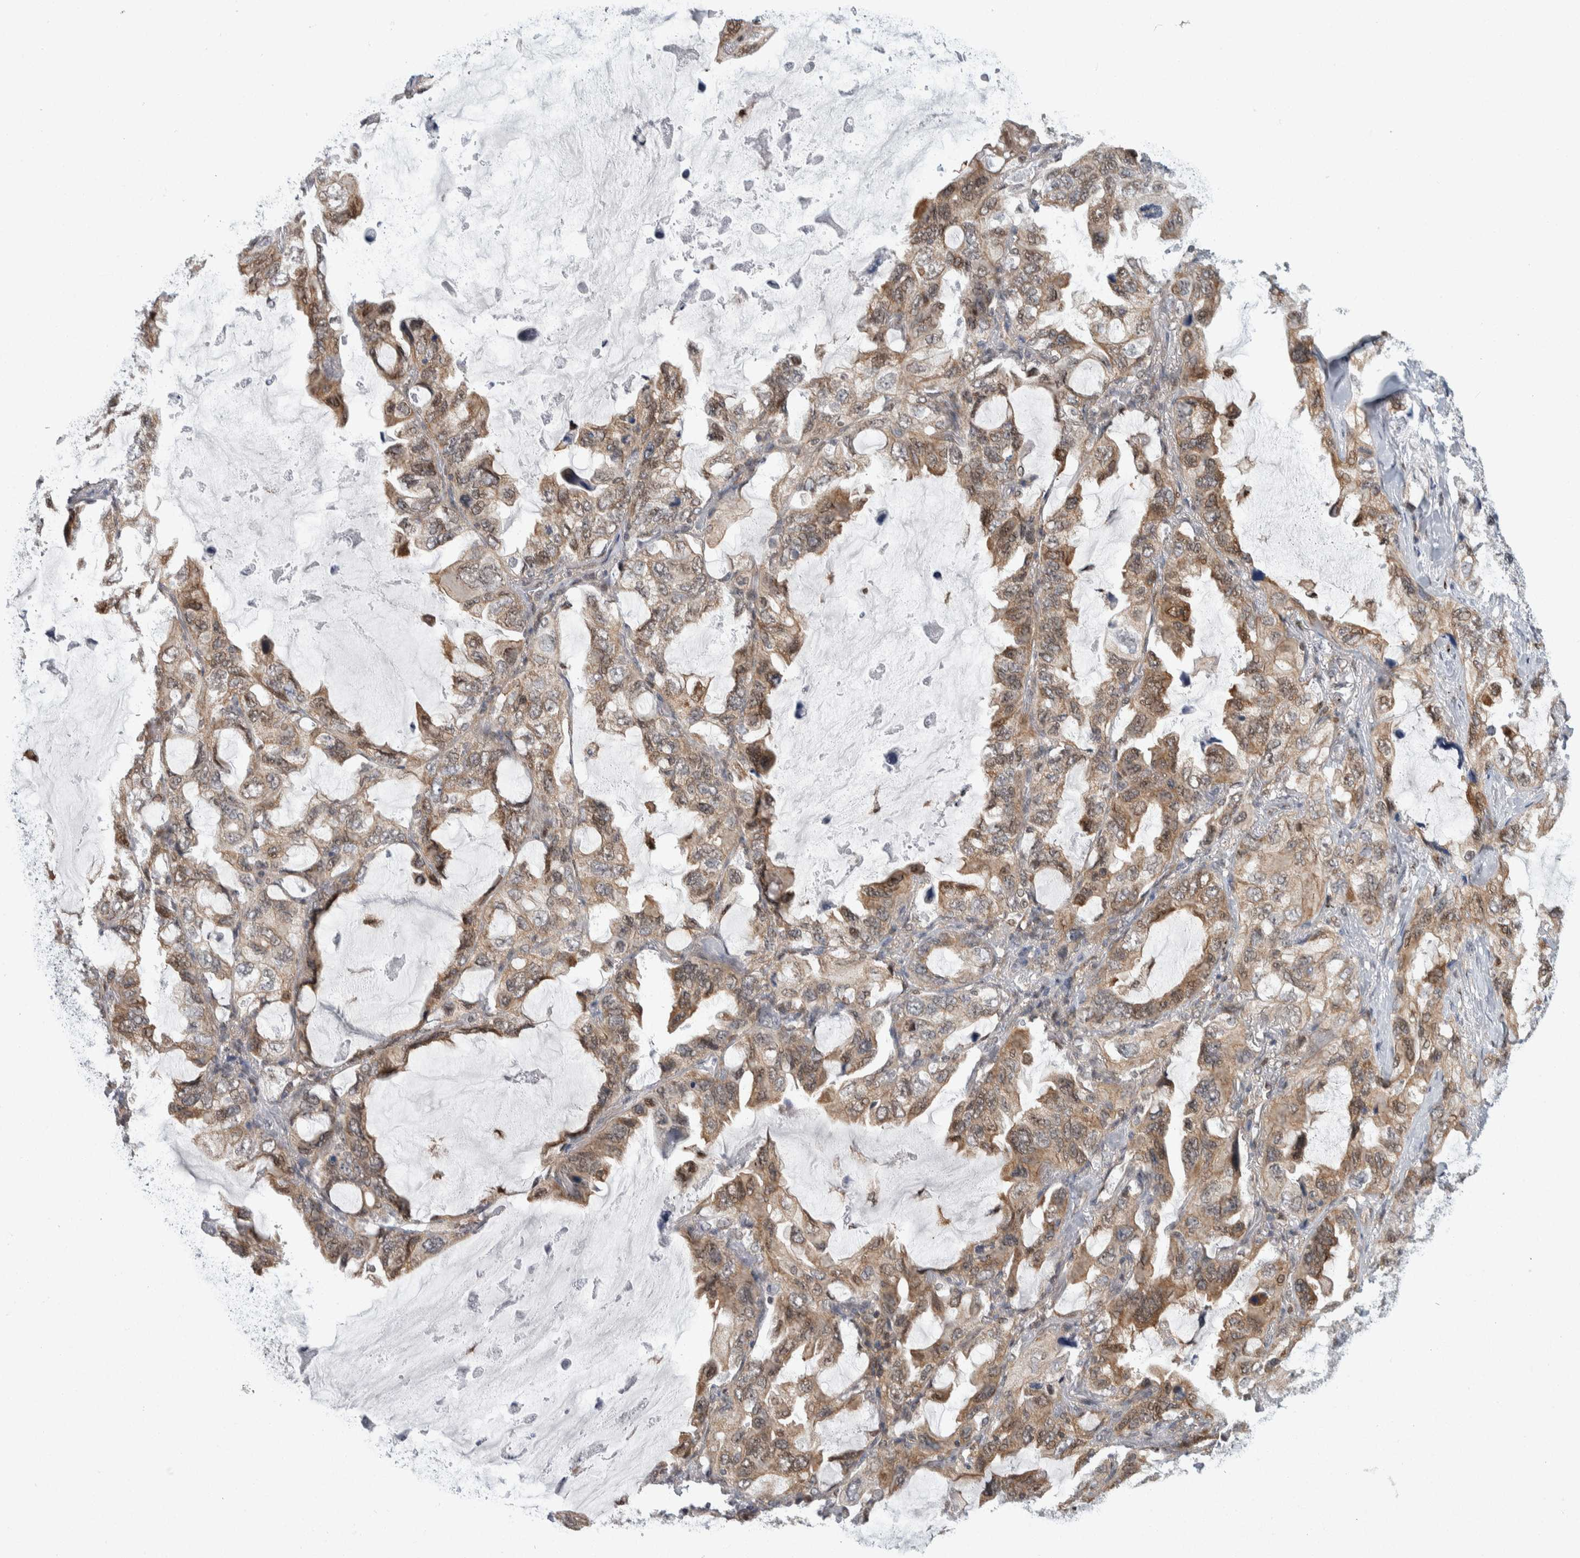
{"staining": {"intensity": "moderate", "quantity": ">75%", "location": "cytoplasmic/membranous"}, "tissue": "lung cancer", "cell_type": "Tumor cells", "image_type": "cancer", "snomed": [{"axis": "morphology", "description": "Squamous cell carcinoma, NOS"}, {"axis": "topography", "description": "Lung"}], "caption": "This micrograph shows immunohistochemistry (IHC) staining of lung cancer, with medium moderate cytoplasmic/membranous positivity in about >75% of tumor cells.", "gene": "PTPA", "patient": {"sex": "female", "age": 73}}